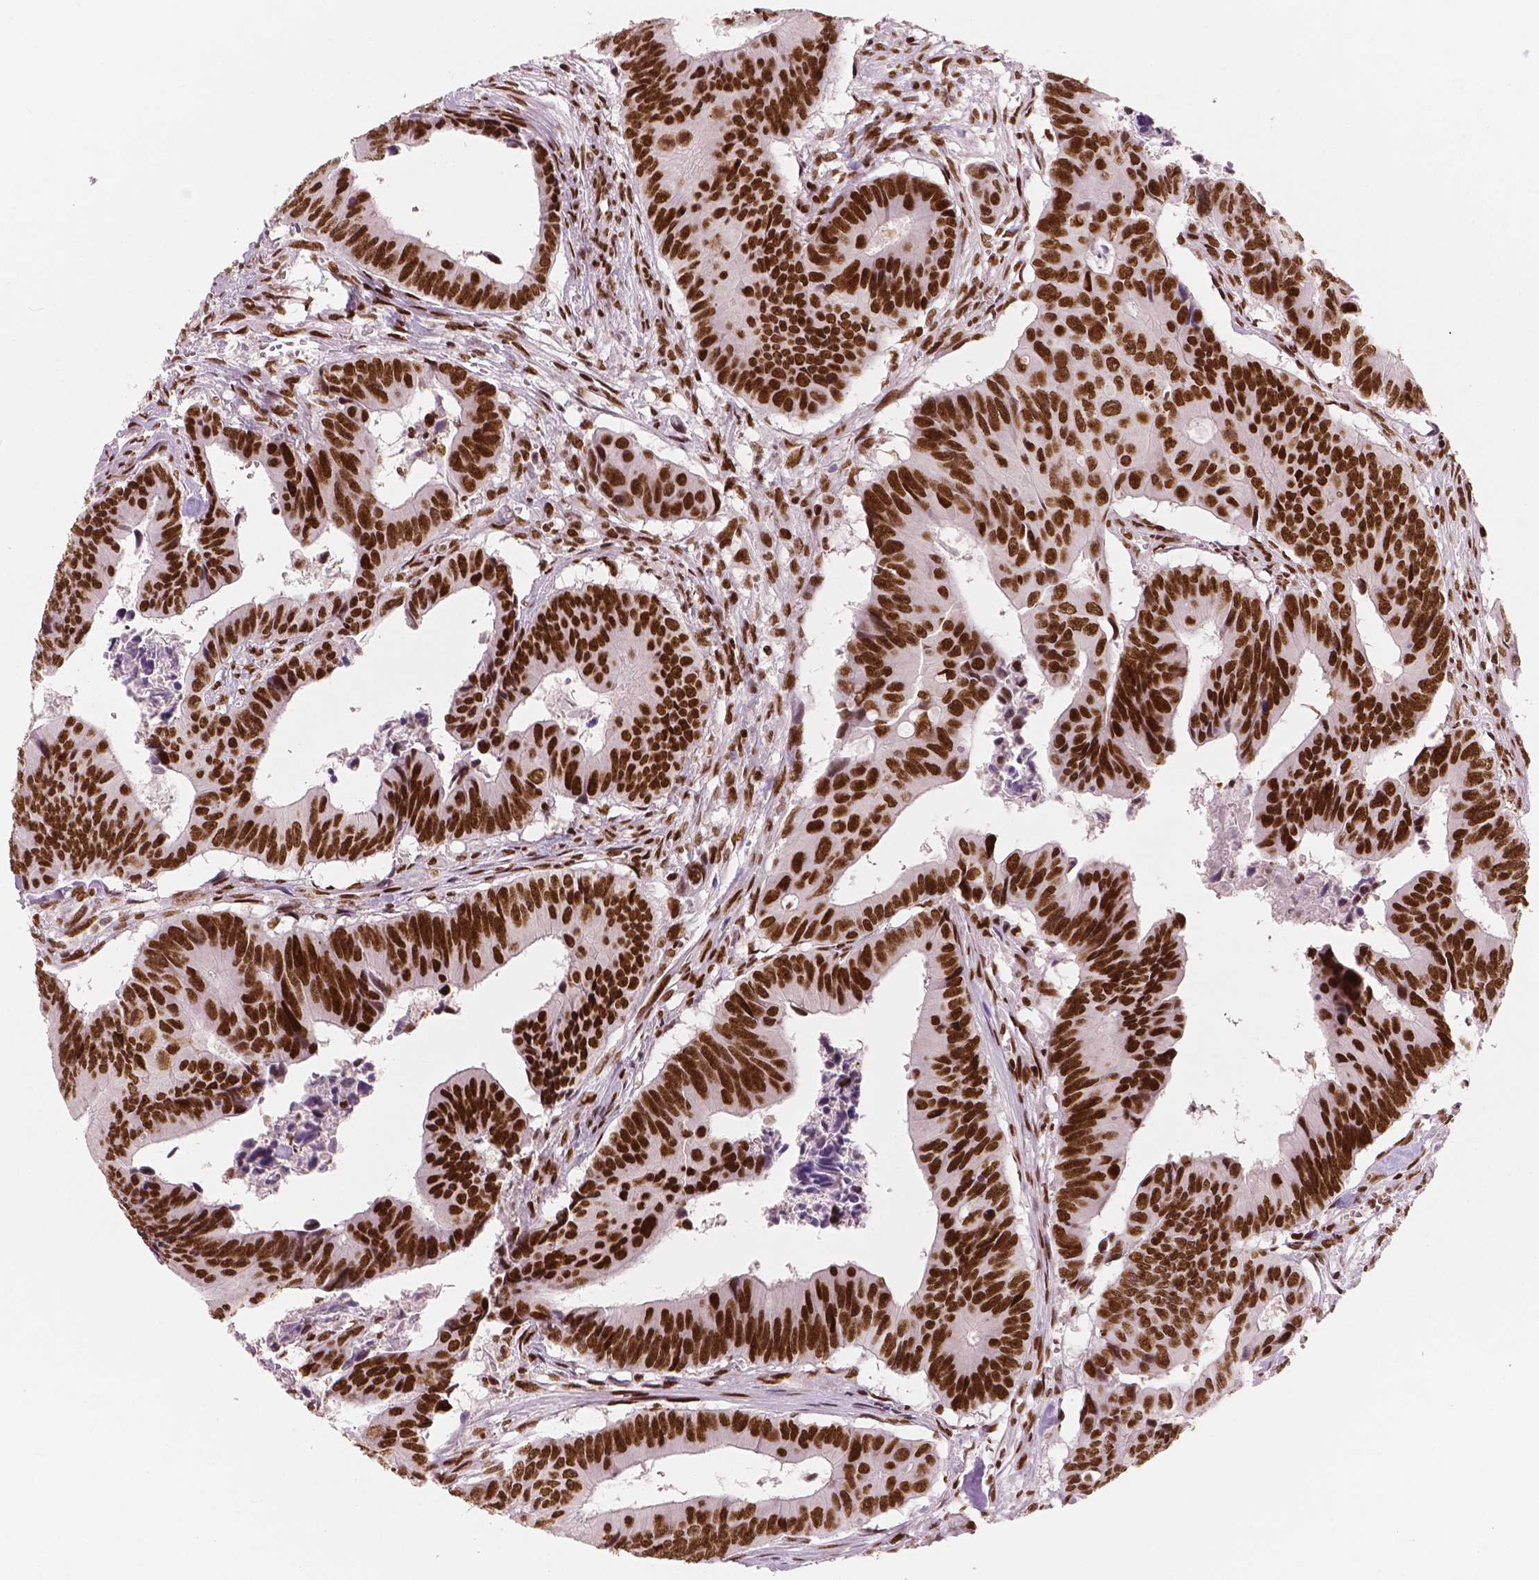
{"staining": {"intensity": "strong", "quantity": ">75%", "location": "nuclear"}, "tissue": "colorectal cancer", "cell_type": "Tumor cells", "image_type": "cancer", "snomed": [{"axis": "morphology", "description": "Adenocarcinoma, NOS"}, {"axis": "topography", "description": "Colon"}], "caption": "Colorectal cancer was stained to show a protein in brown. There is high levels of strong nuclear staining in about >75% of tumor cells.", "gene": "BRD4", "patient": {"sex": "female", "age": 87}}